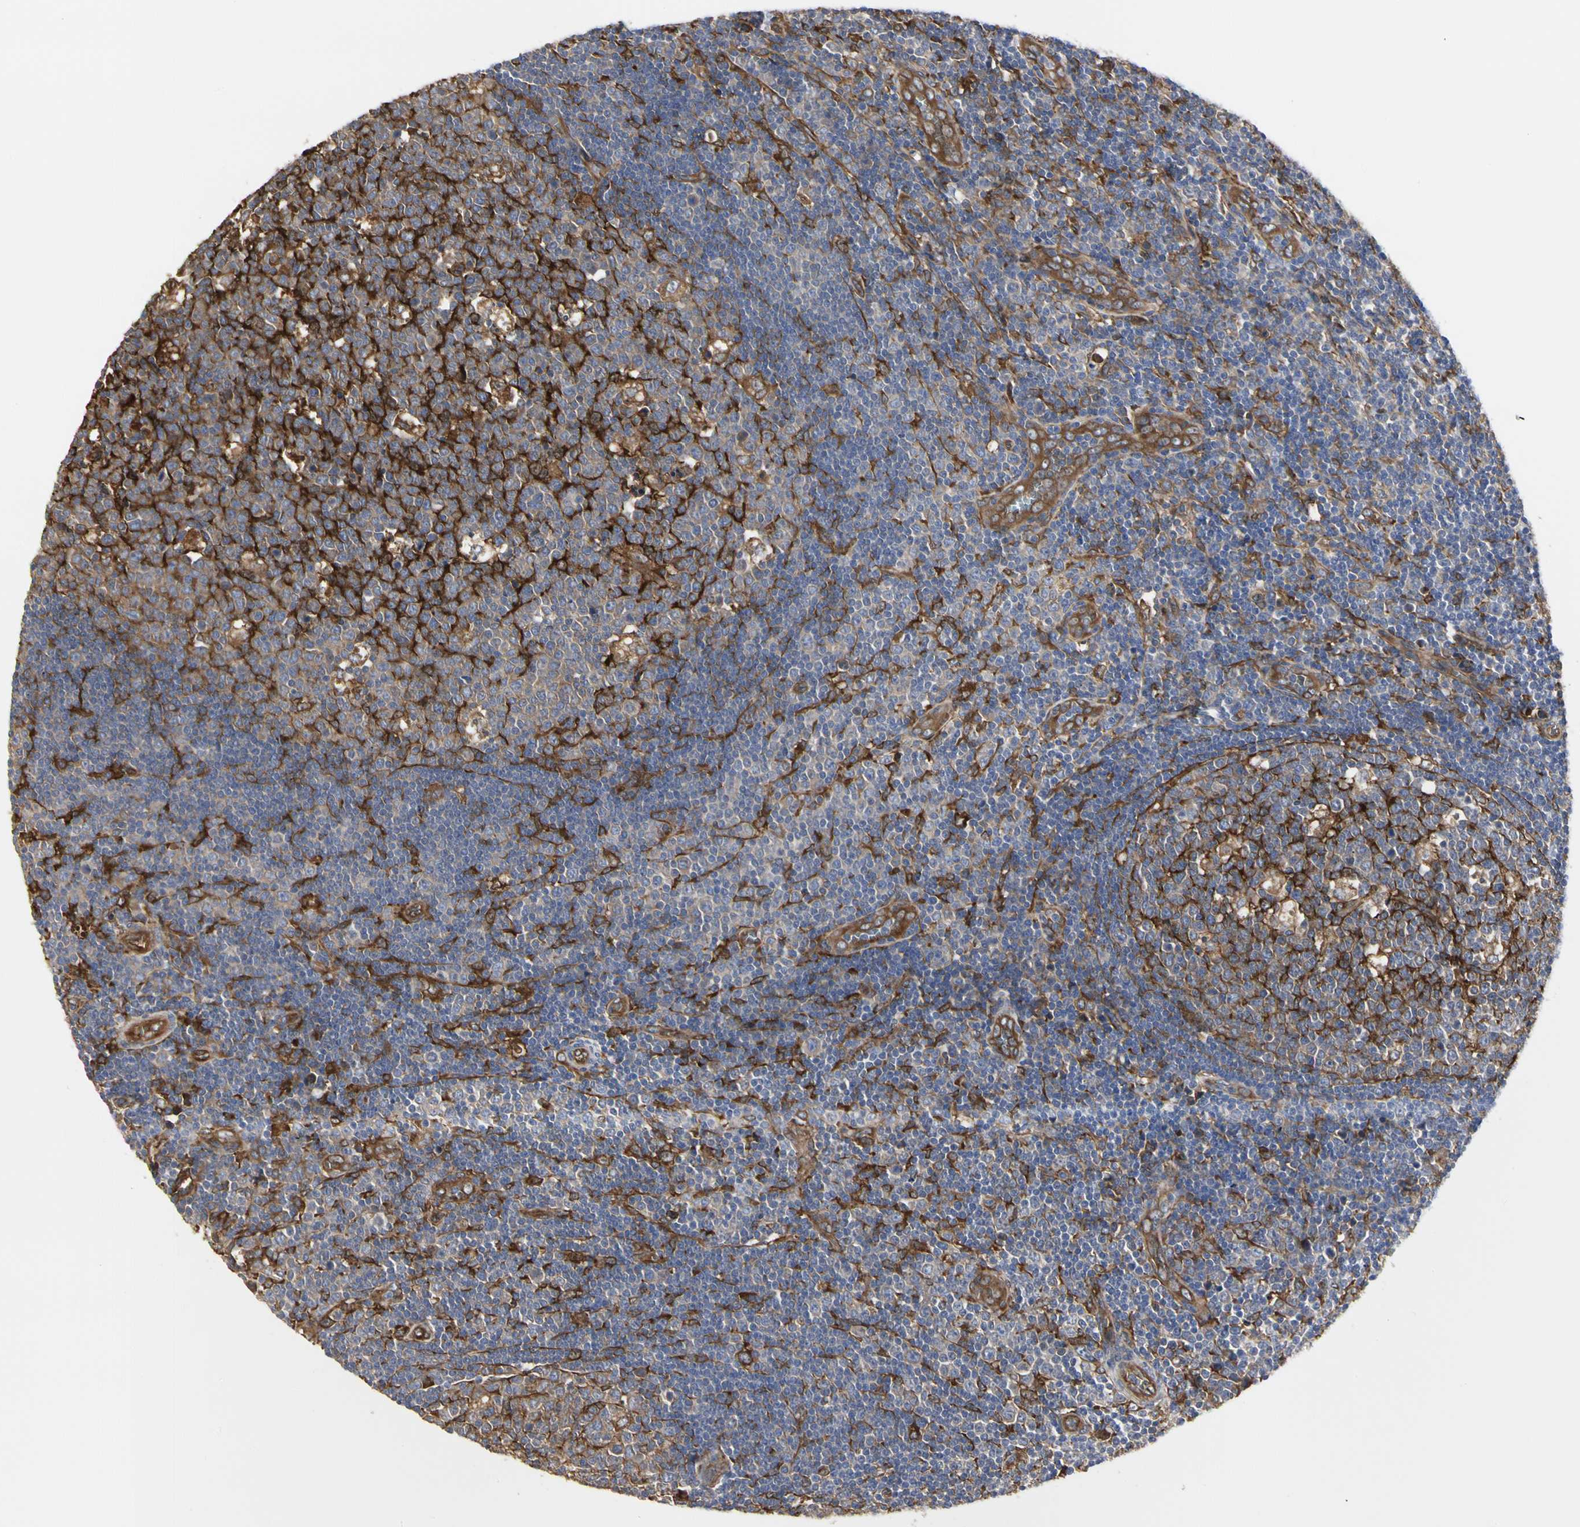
{"staining": {"intensity": "weak", "quantity": ">75%", "location": "cytoplasmic/membranous"}, "tissue": "lymph node", "cell_type": "Germinal center cells", "image_type": "normal", "snomed": [{"axis": "morphology", "description": "Normal tissue, NOS"}, {"axis": "topography", "description": "Lymph node"}, {"axis": "topography", "description": "Salivary gland"}], "caption": "Lymph node stained with DAB (3,3'-diaminobenzidine) immunohistochemistry exhibits low levels of weak cytoplasmic/membranous expression in approximately >75% of germinal center cells. The protein of interest is shown in brown color, while the nuclei are stained blue.", "gene": "C3orf52", "patient": {"sex": "male", "age": 8}}